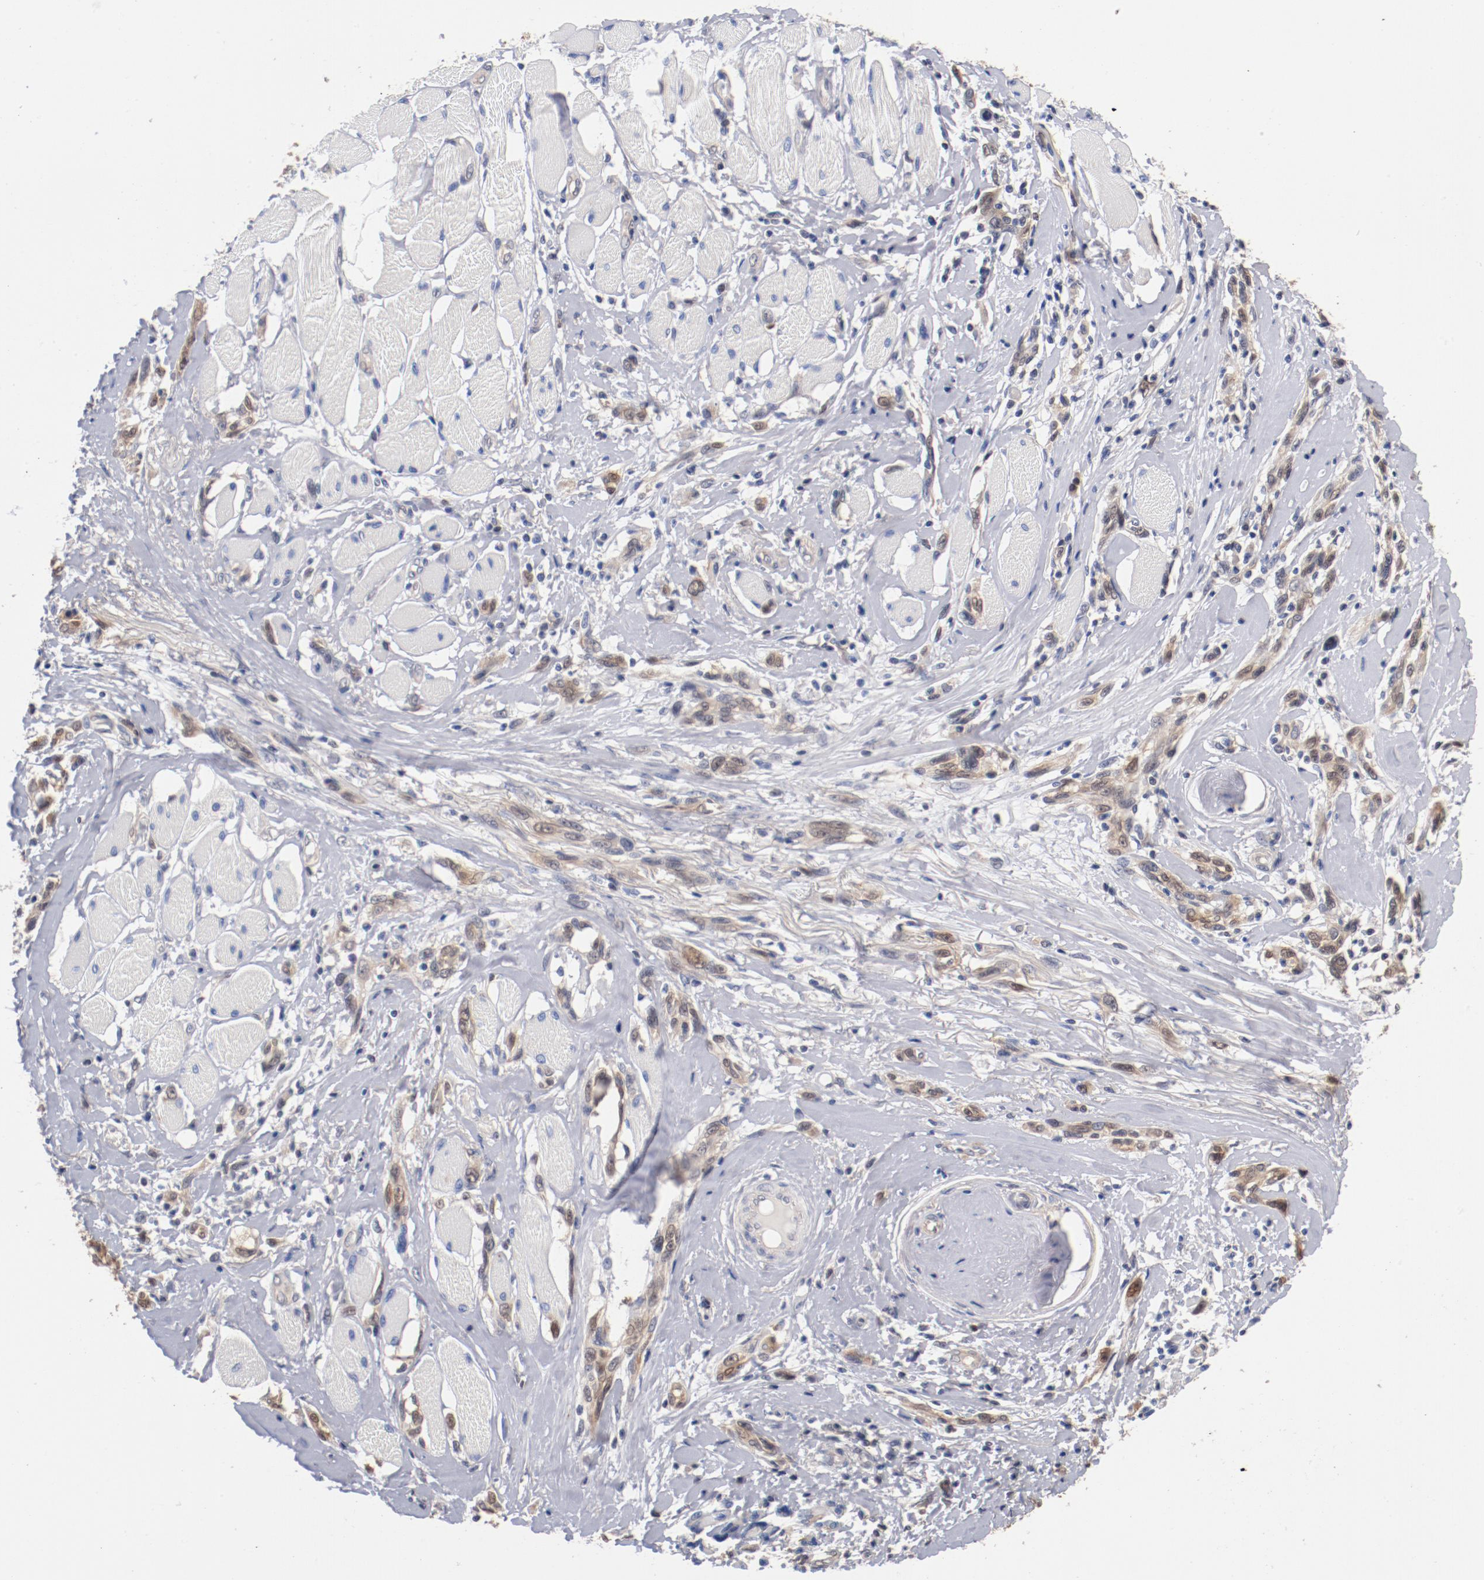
{"staining": {"intensity": "moderate", "quantity": ">75%", "location": "cytoplasmic/membranous"}, "tissue": "melanoma", "cell_type": "Tumor cells", "image_type": "cancer", "snomed": [{"axis": "morphology", "description": "Malignant melanoma, NOS"}, {"axis": "topography", "description": "Skin"}], "caption": "IHC staining of malignant melanoma, which demonstrates medium levels of moderate cytoplasmic/membranous positivity in approximately >75% of tumor cells indicating moderate cytoplasmic/membranous protein staining. The staining was performed using DAB (3,3'-diaminobenzidine) (brown) for protein detection and nuclei were counterstained in hematoxylin (blue).", "gene": "MIF", "patient": {"sex": "male", "age": 91}}